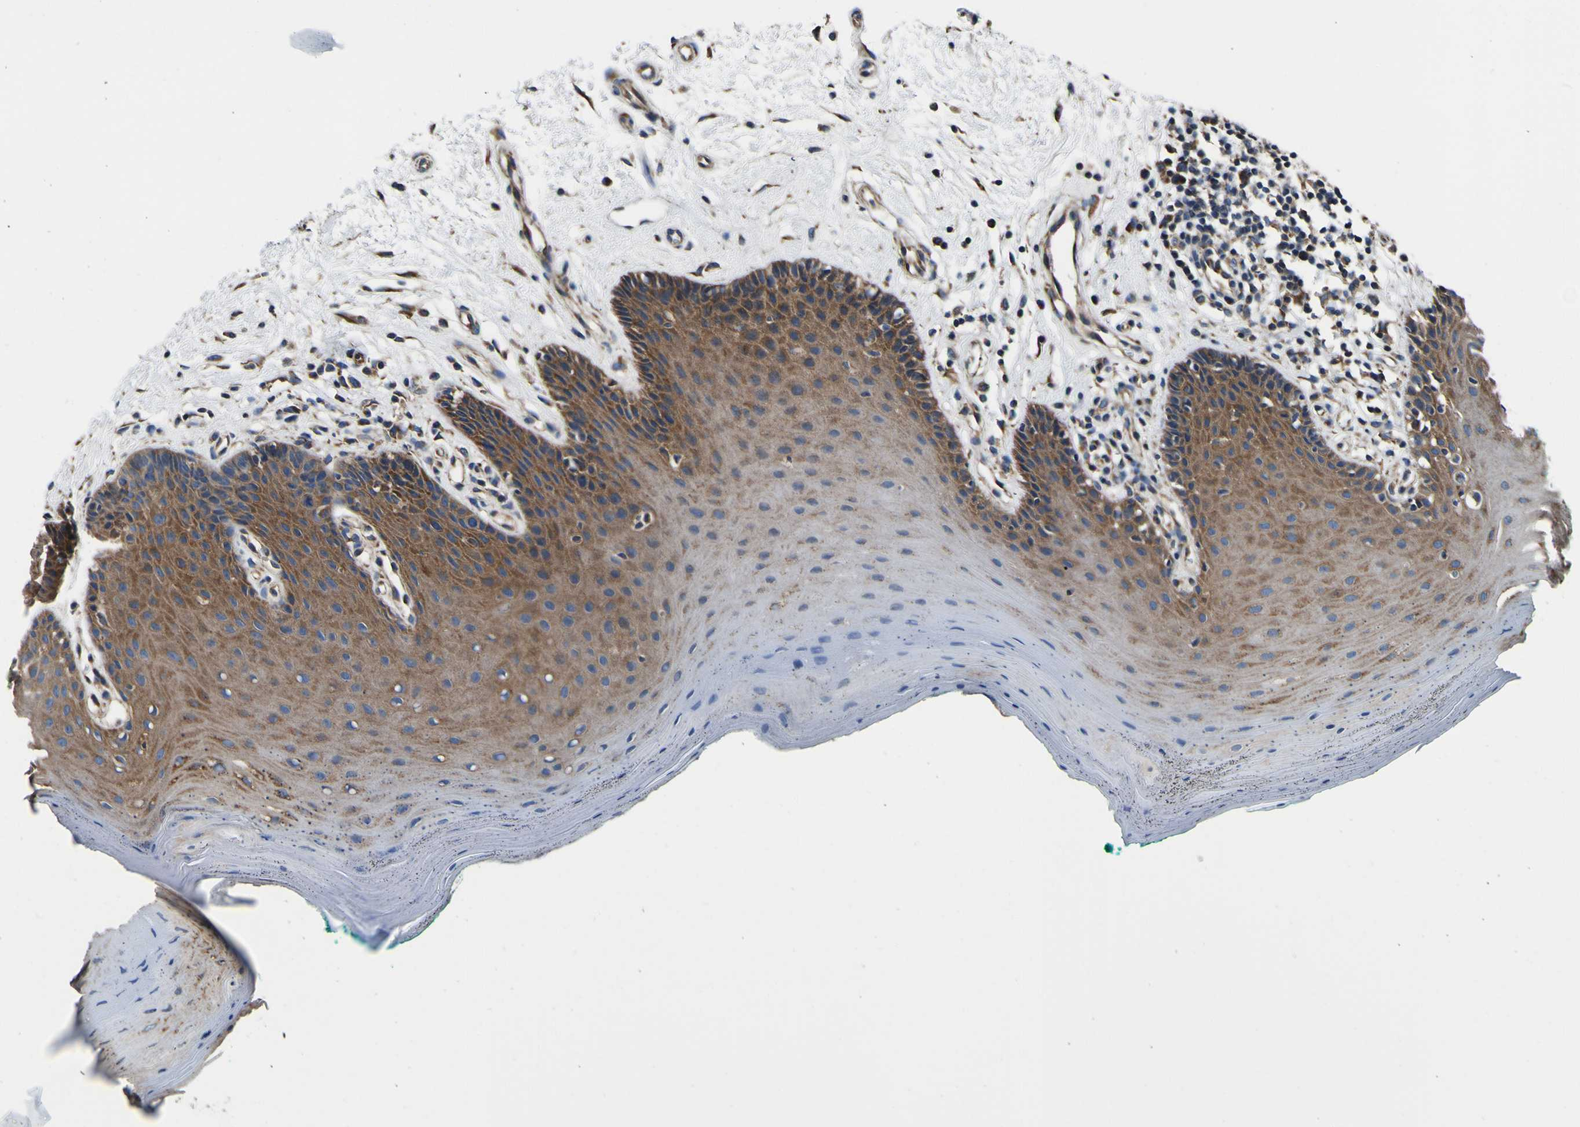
{"staining": {"intensity": "moderate", "quantity": "25%-75%", "location": "cytoplasmic/membranous"}, "tissue": "oral mucosa", "cell_type": "Squamous epithelial cells", "image_type": "normal", "snomed": [{"axis": "morphology", "description": "Normal tissue, NOS"}, {"axis": "topography", "description": "Skeletal muscle"}, {"axis": "topography", "description": "Oral tissue"}], "caption": "Immunohistochemical staining of unremarkable human oral mucosa exhibits medium levels of moderate cytoplasmic/membranous expression in about 25%-75% of squamous epithelial cells.", "gene": "INPP5A", "patient": {"sex": "male", "age": 58}}